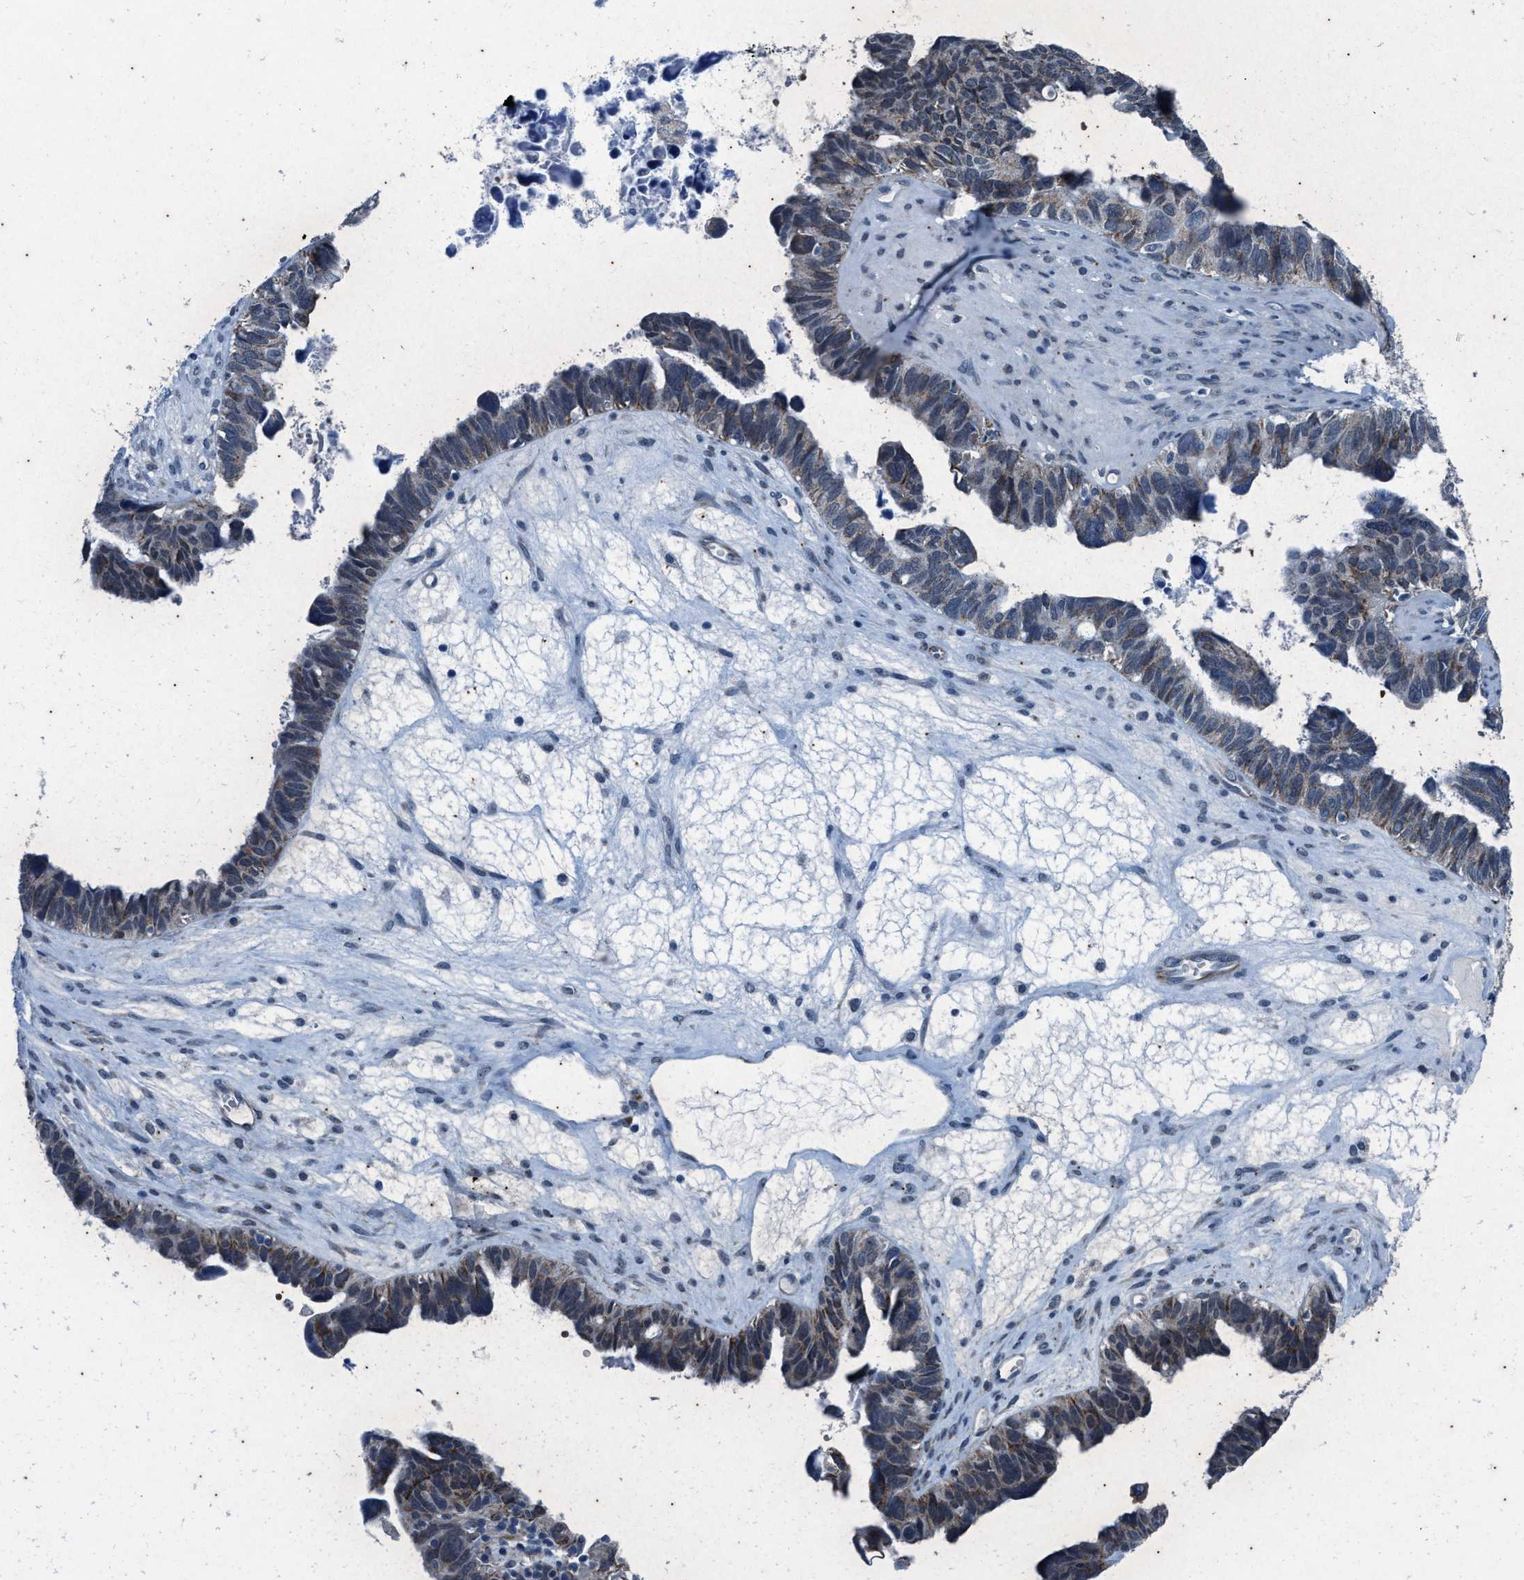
{"staining": {"intensity": "weak", "quantity": "<25%", "location": "cytoplasmic/membranous"}, "tissue": "ovarian cancer", "cell_type": "Tumor cells", "image_type": "cancer", "snomed": [{"axis": "morphology", "description": "Cystadenocarcinoma, serous, NOS"}, {"axis": "topography", "description": "Ovary"}], "caption": "Tumor cells are negative for protein expression in human ovarian cancer (serous cystadenocarcinoma).", "gene": "KIF24", "patient": {"sex": "female", "age": 79}}